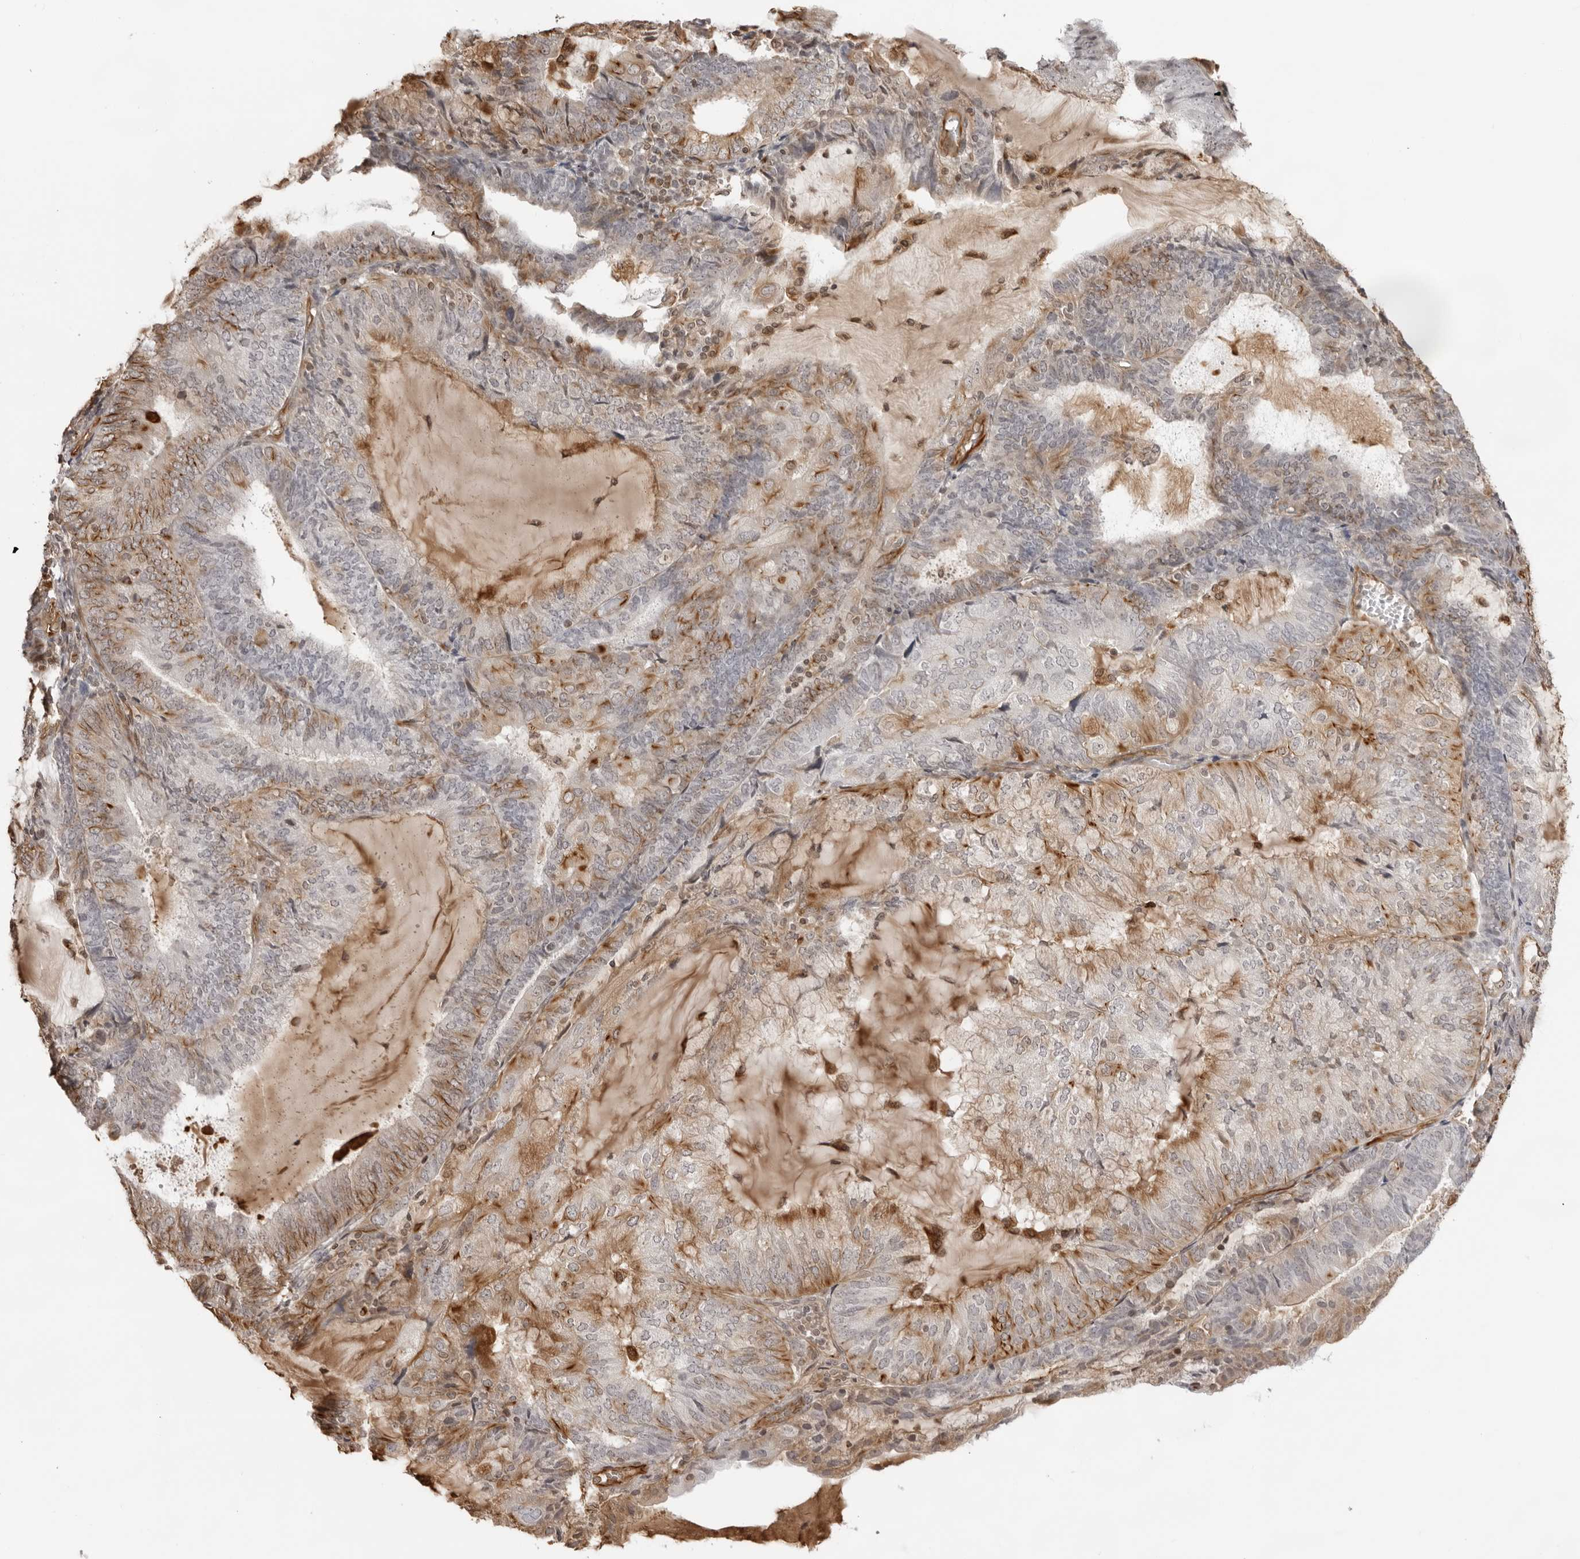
{"staining": {"intensity": "moderate", "quantity": "<25%", "location": "cytoplasmic/membranous"}, "tissue": "endometrial cancer", "cell_type": "Tumor cells", "image_type": "cancer", "snomed": [{"axis": "morphology", "description": "Adenocarcinoma, NOS"}, {"axis": "topography", "description": "Endometrium"}], "caption": "An image of endometrial cancer (adenocarcinoma) stained for a protein displays moderate cytoplasmic/membranous brown staining in tumor cells.", "gene": "DYNLT5", "patient": {"sex": "female", "age": 81}}